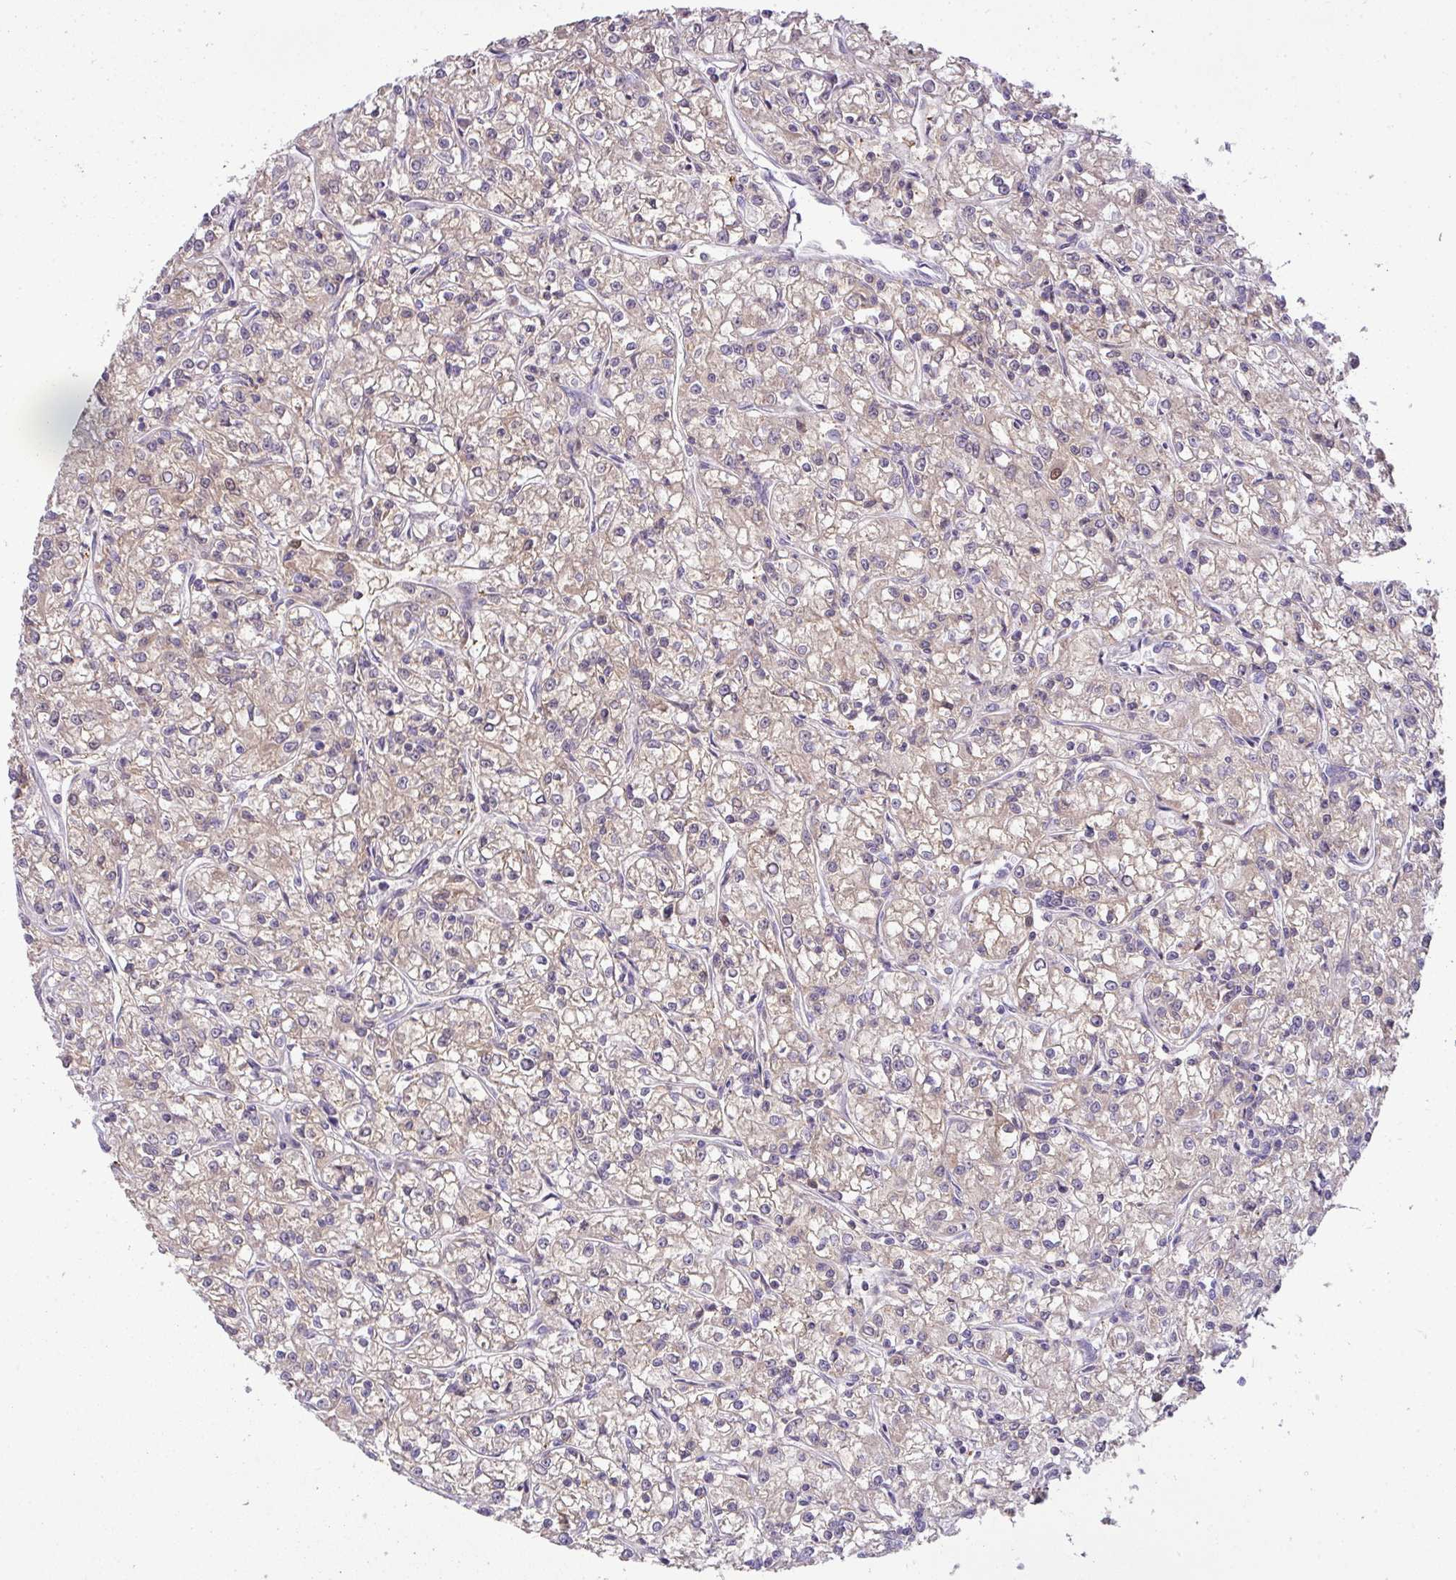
{"staining": {"intensity": "weak", "quantity": ">75%", "location": "cytoplasmic/membranous"}, "tissue": "renal cancer", "cell_type": "Tumor cells", "image_type": "cancer", "snomed": [{"axis": "morphology", "description": "Adenocarcinoma, NOS"}, {"axis": "topography", "description": "Kidney"}], "caption": "DAB (3,3'-diaminobenzidine) immunohistochemical staining of human renal cancer (adenocarcinoma) displays weak cytoplasmic/membranous protein expression in about >75% of tumor cells. The staining is performed using DAB (3,3'-diaminobenzidine) brown chromogen to label protein expression. The nuclei are counter-stained blue using hematoxylin.", "gene": "HOXC13", "patient": {"sex": "female", "age": 59}}